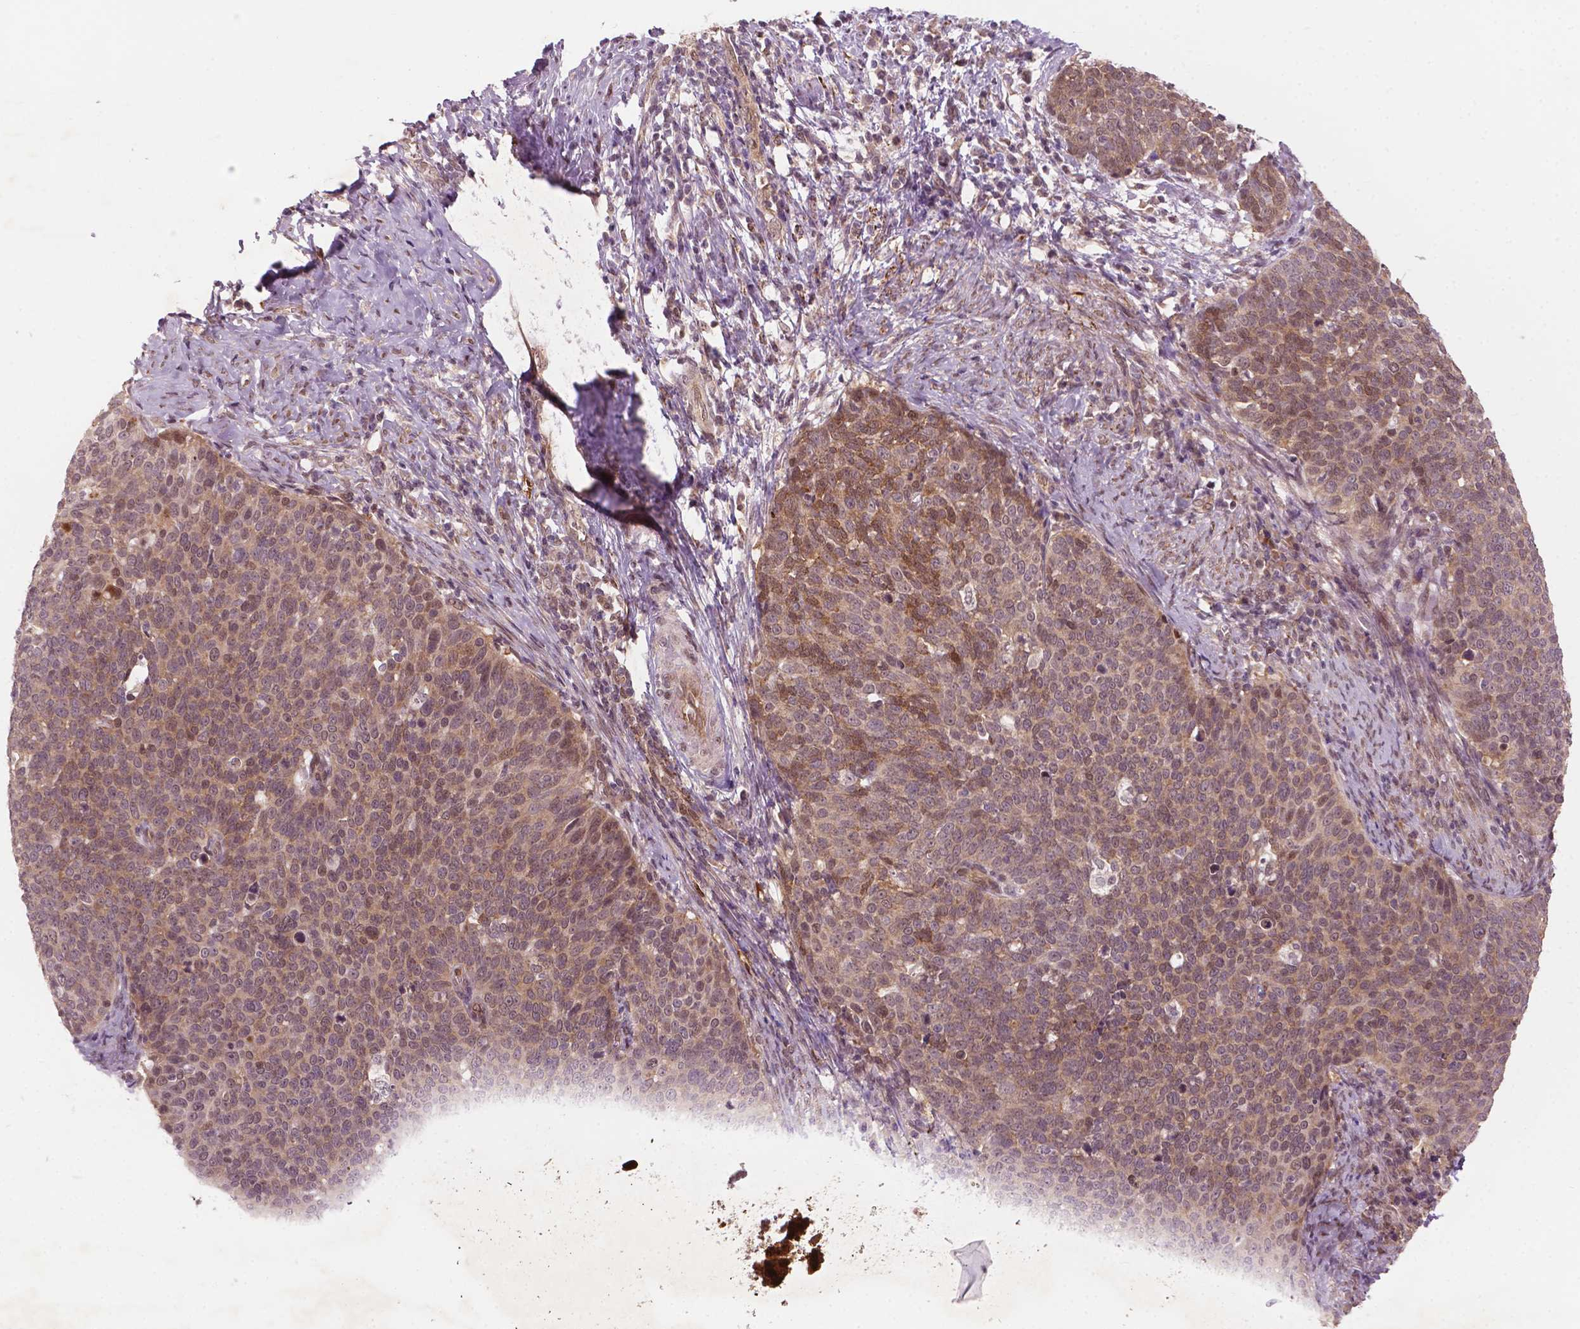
{"staining": {"intensity": "moderate", "quantity": ">75%", "location": "cytoplasmic/membranous,nuclear"}, "tissue": "cervical cancer", "cell_type": "Tumor cells", "image_type": "cancer", "snomed": [{"axis": "morphology", "description": "Normal tissue, NOS"}, {"axis": "morphology", "description": "Squamous cell carcinoma, NOS"}, {"axis": "topography", "description": "Cervix"}], "caption": "A micrograph of human squamous cell carcinoma (cervical) stained for a protein shows moderate cytoplasmic/membranous and nuclear brown staining in tumor cells.", "gene": "NFAT5", "patient": {"sex": "female", "age": 39}}